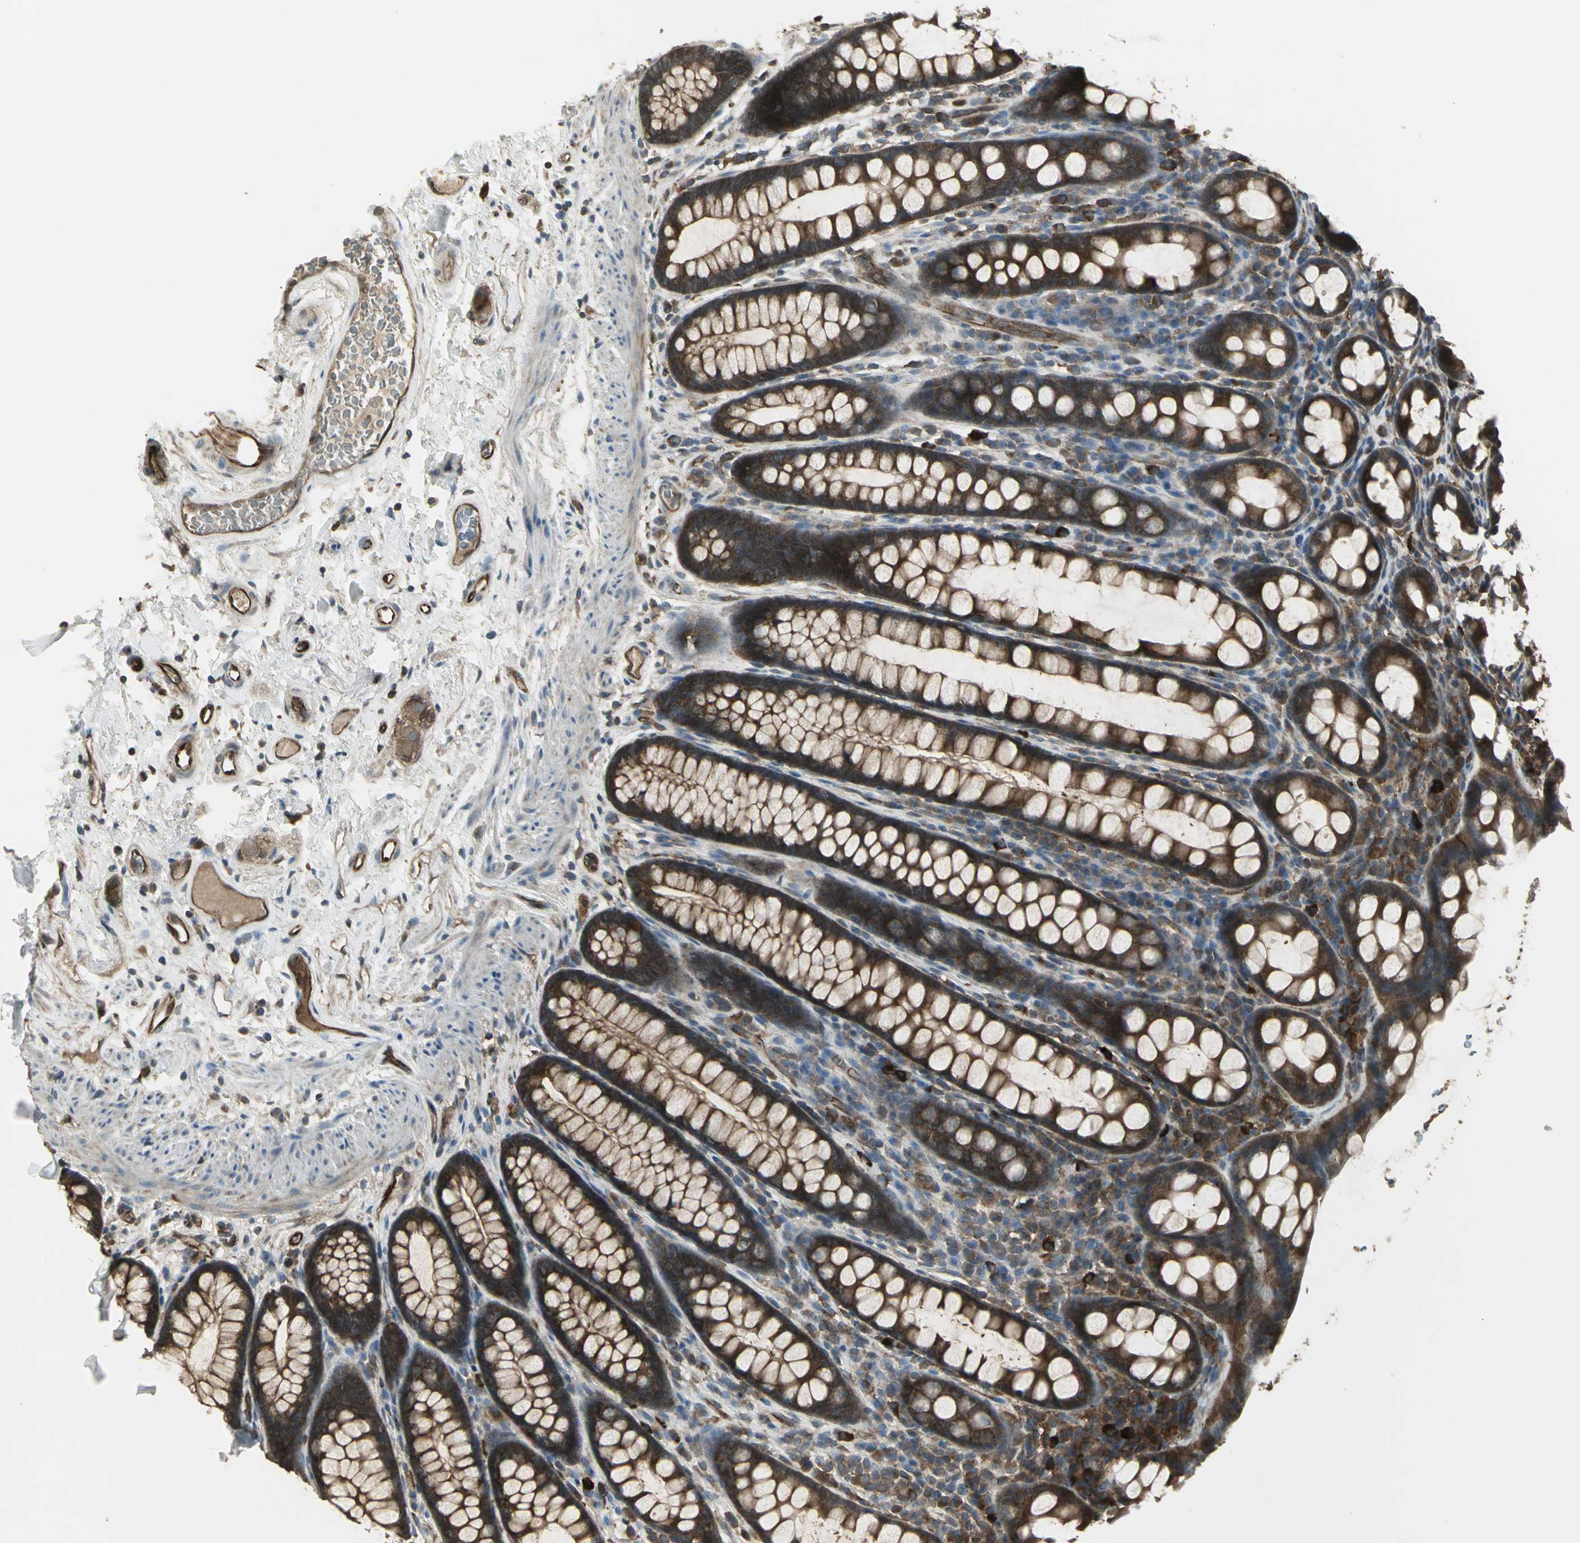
{"staining": {"intensity": "strong", "quantity": ">75%", "location": "cytoplasmic/membranous"}, "tissue": "rectum", "cell_type": "Glandular cells", "image_type": "normal", "snomed": [{"axis": "morphology", "description": "Normal tissue, NOS"}, {"axis": "topography", "description": "Rectum"}], "caption": "Immunohistochemistry photomicrograph of unremarkable rectum stained for a protein (brown), which displays high levels of strong cytoplasmic/membranous positivity in about >75% of glandular cells.", "gene": "PRXL2B", "patient": {"sex": "male", "age": 92}}